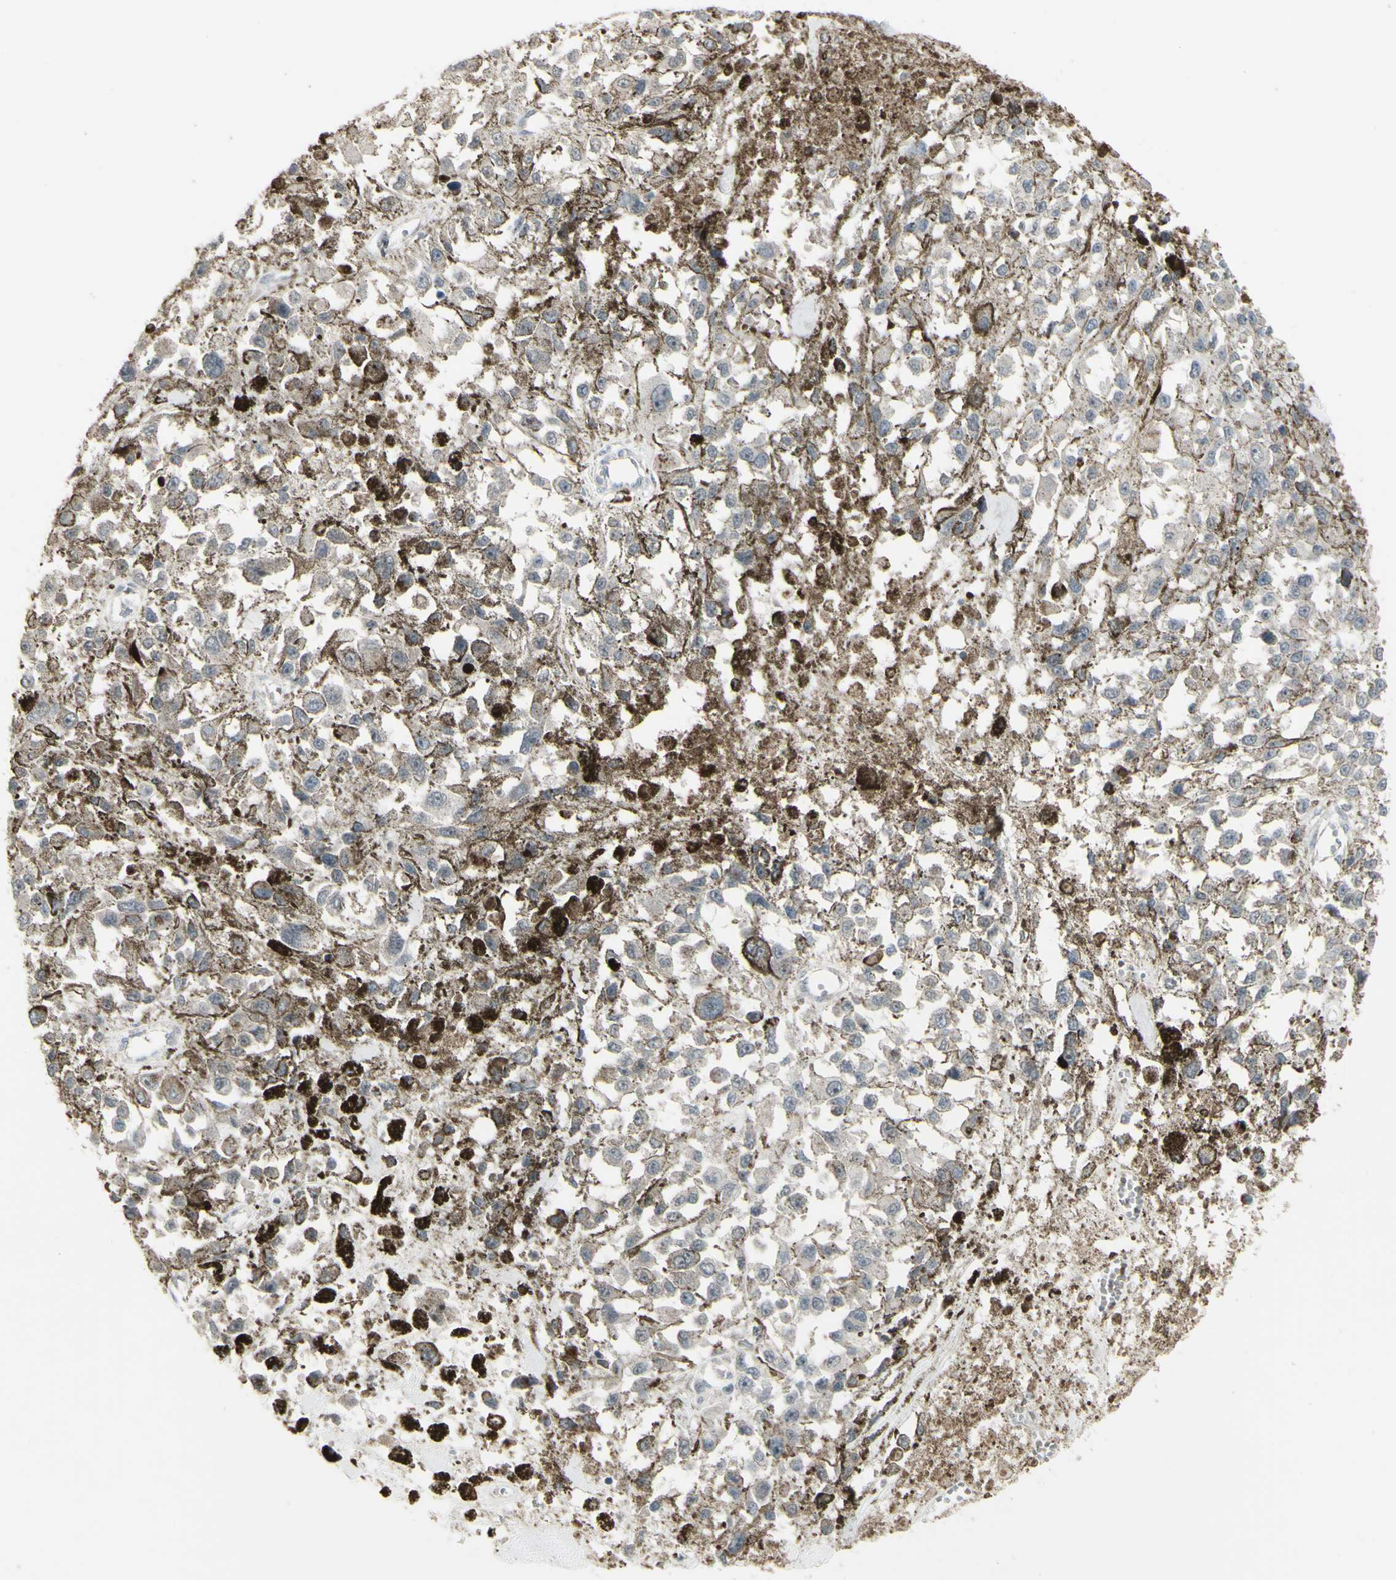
{"staining": {"intensity": "weak", "quantity": ">75%", "location": "cytoplasmic/membranous"}, "tissue": "melanoma", "cell_type": "Tumor cells", "image_type": "cancer", "snomed": [{"axis": "morphology", "description": "Malignant melanoma, Metastatic site"}, {"axis": "topography", "description": "Lymph node"}], "caption": "Immunohistochemical staining of human melanoma exhibits low levels of weak cytoplasmic/membranous protein positivity in about >75% of tumor cells.", "gene": "GRAMD1B", "patient": {"sex": "male", "age": 59}}